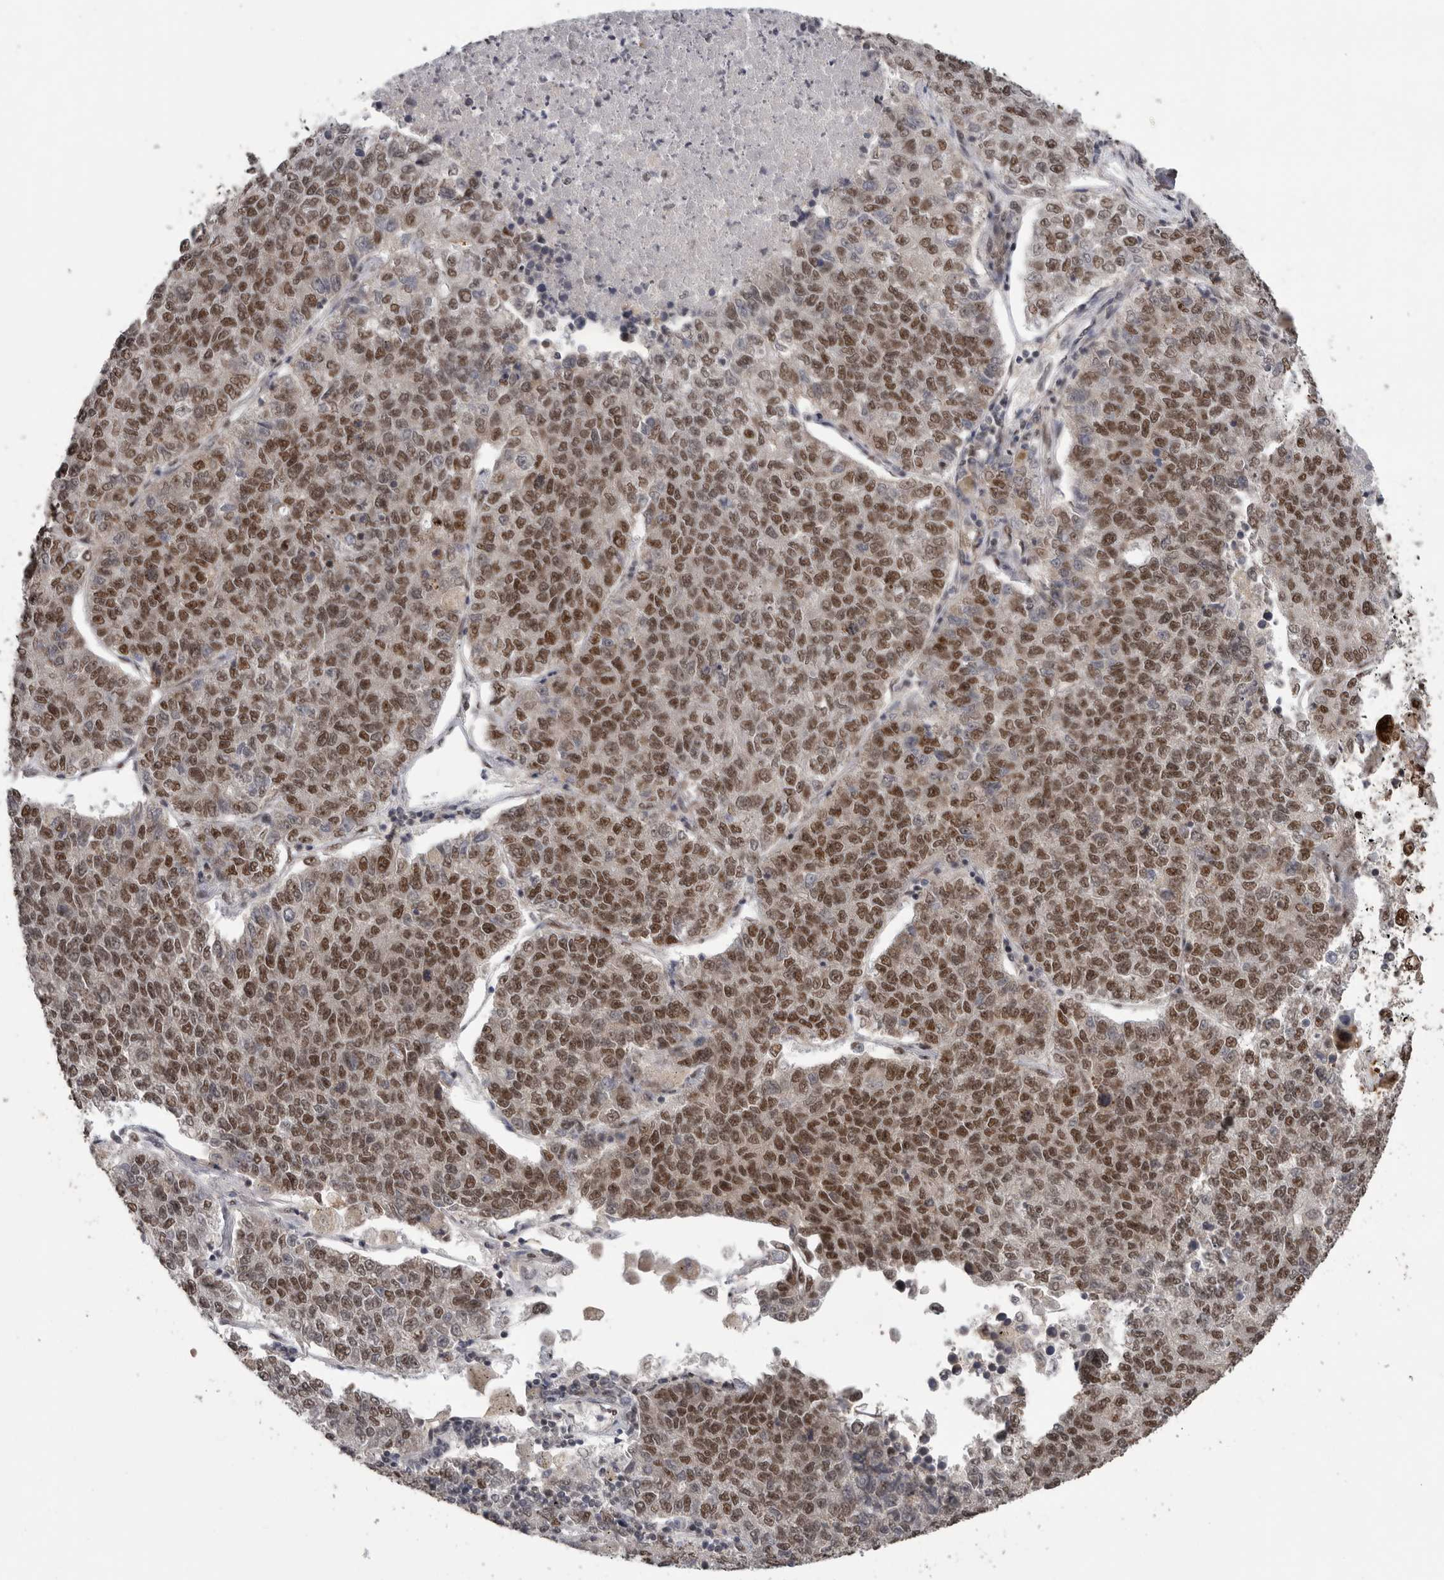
{"staining": {"intensity": "moderate", "quantity": ">75%", "location": "nuclear"}, "tissue": "lung cancer", "cell_type": "Tumor cells", "image_type": "cancer", "snomed": [{"axis": "morphology", "description": "Adenocarcinoma, NOS"}, {"axis": "topography", "description": "Lung"}], "caption": "A histopathology image showing moderate nuclear positivity in approximately >75% of tumor cells in lung adenocarcinoma, as visualized by brown immunohistochemical staining.", "gene": "PPP1R10", "patient": {"sex": "male", "age": 49}}